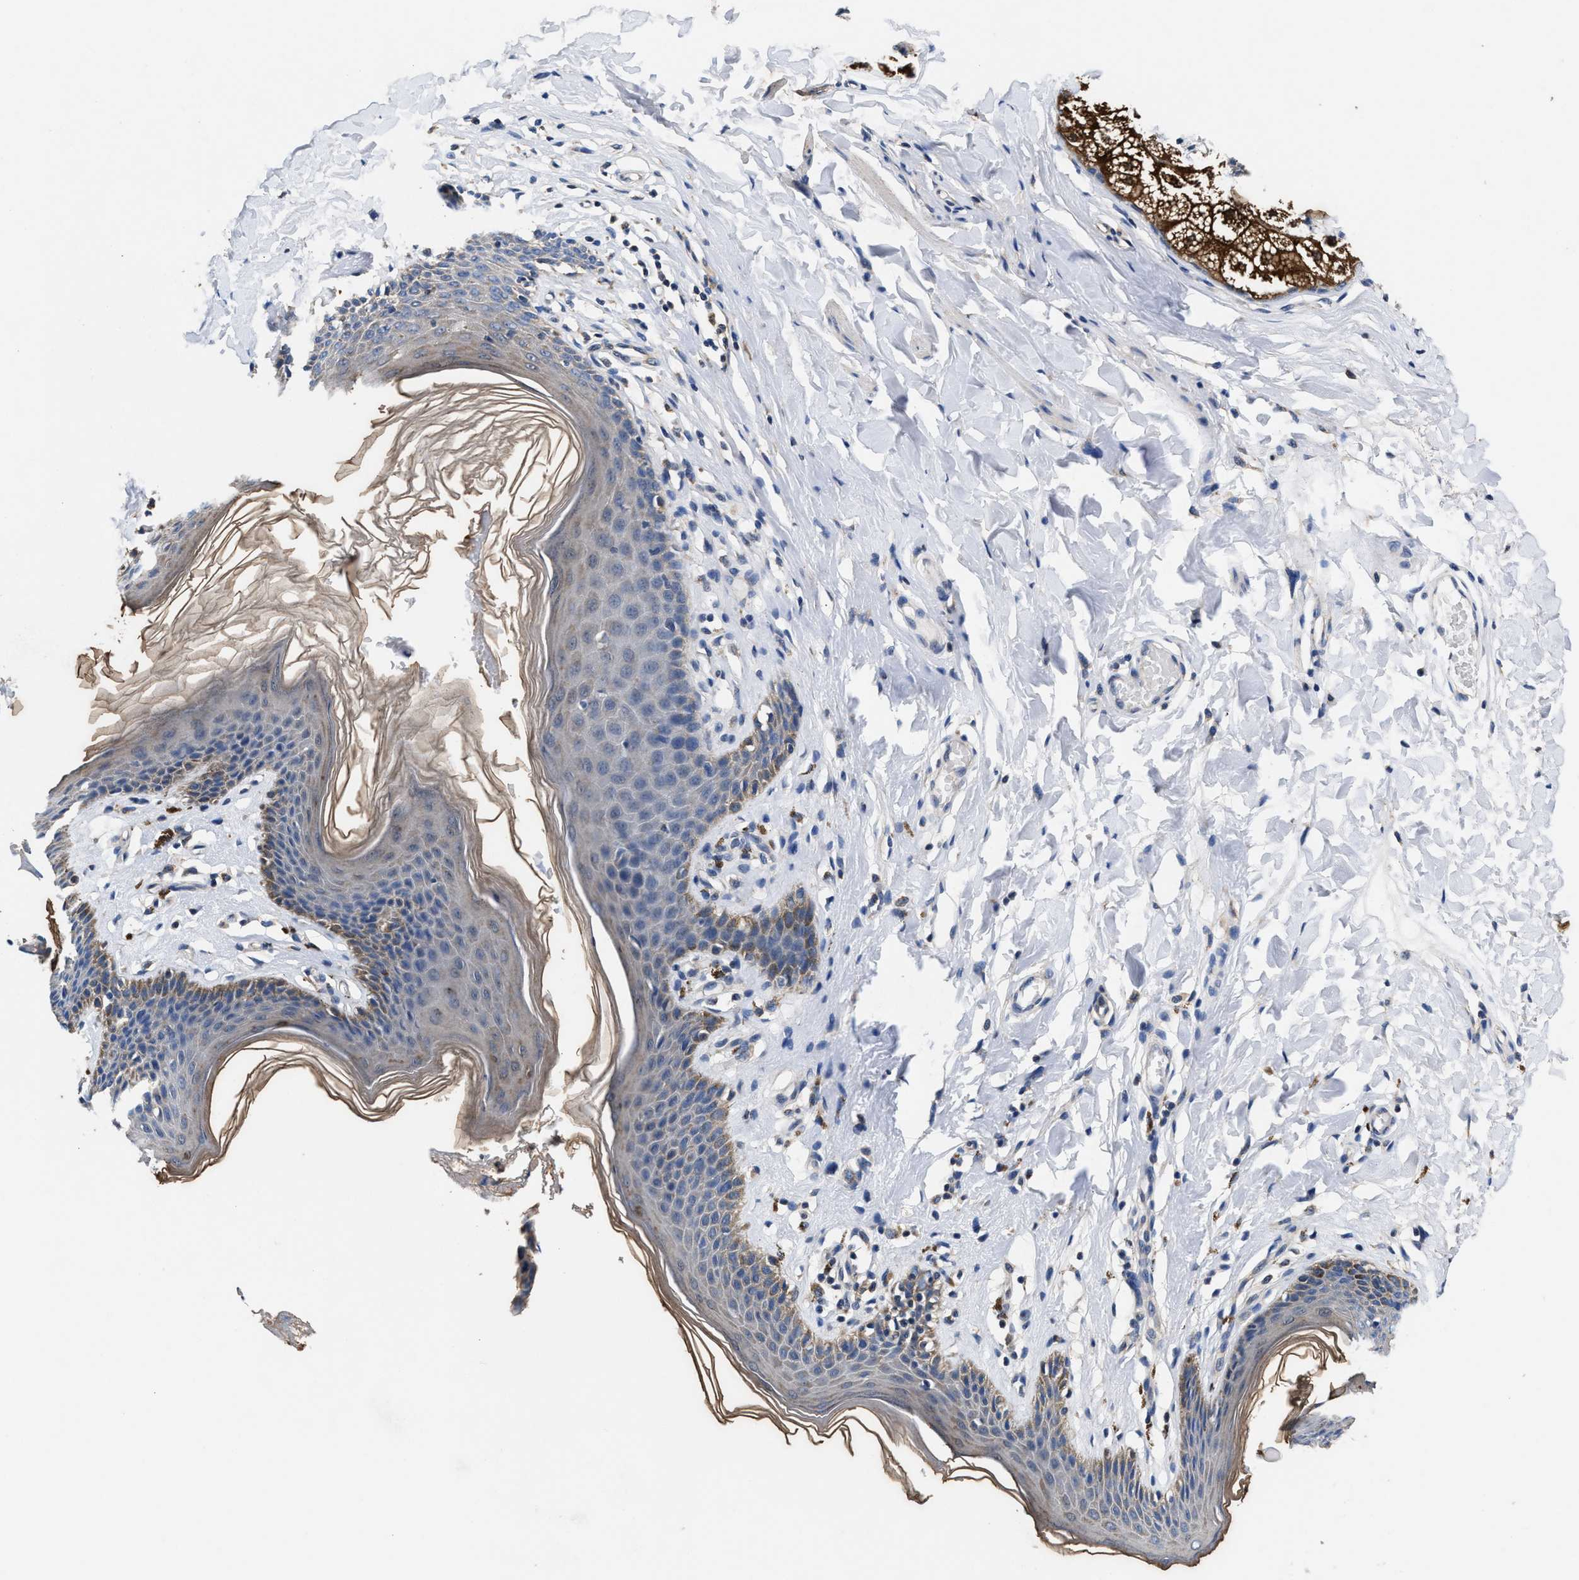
{"staining": {"intensity": "moderate", "quantity": "25%-75%", "location": "cytoplasmic/membranous"}, "tissue": "skin", "cell_type": "Epidermal cells", "image_type": "normal", "snomed": [{"axis": "morphology", "description": "Normal tissue, NOS"}, {"axis": "topography", "description": "Vulva"}], "caption": "This micrograph reveals immunohistochemistry (IHC) staining of unremarkable skin, with medium moderate cytoplasmic/membranous positivity in approximately 25%-75% of epidermal cells.", "gene": "ACLY", "patient": {"sex": "female", "age": 66}}